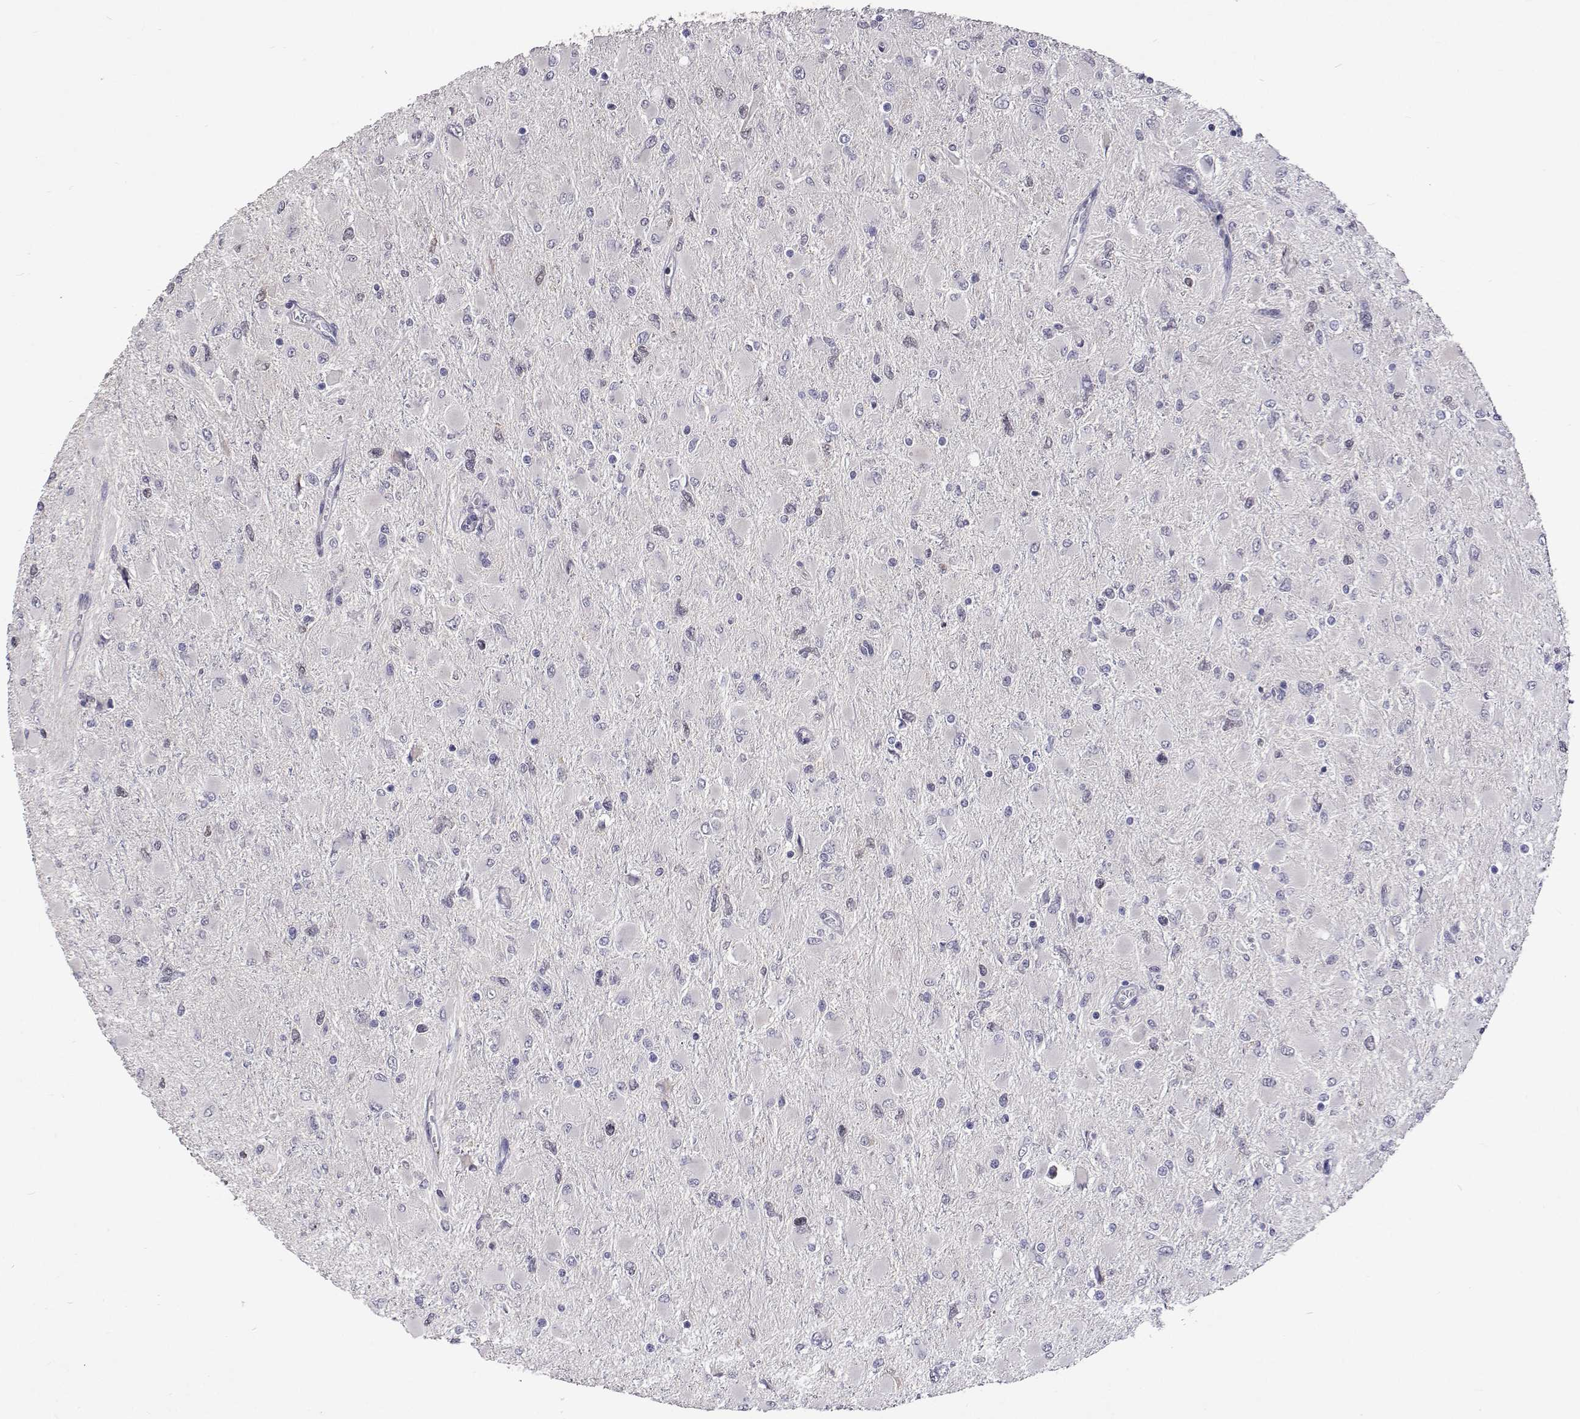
{"staining": {"intensity": "negative", "quantity": "none", "location": "none"}, "tissue": "glioma", "cell_type": "Tumor cells", "image_type": "cancer", "snomed": [{"axis": "morphology", "description": "Glioma, malignant, High grade"}, {"axis": "topography", "description": "Cerebral cortex"}], "caption": "Immunohistochemical staining of human glioma shows no significant positivity in tumor cells.", "gene": "HNRNPA0", "patient": {"sex": "female", "age": 36}}